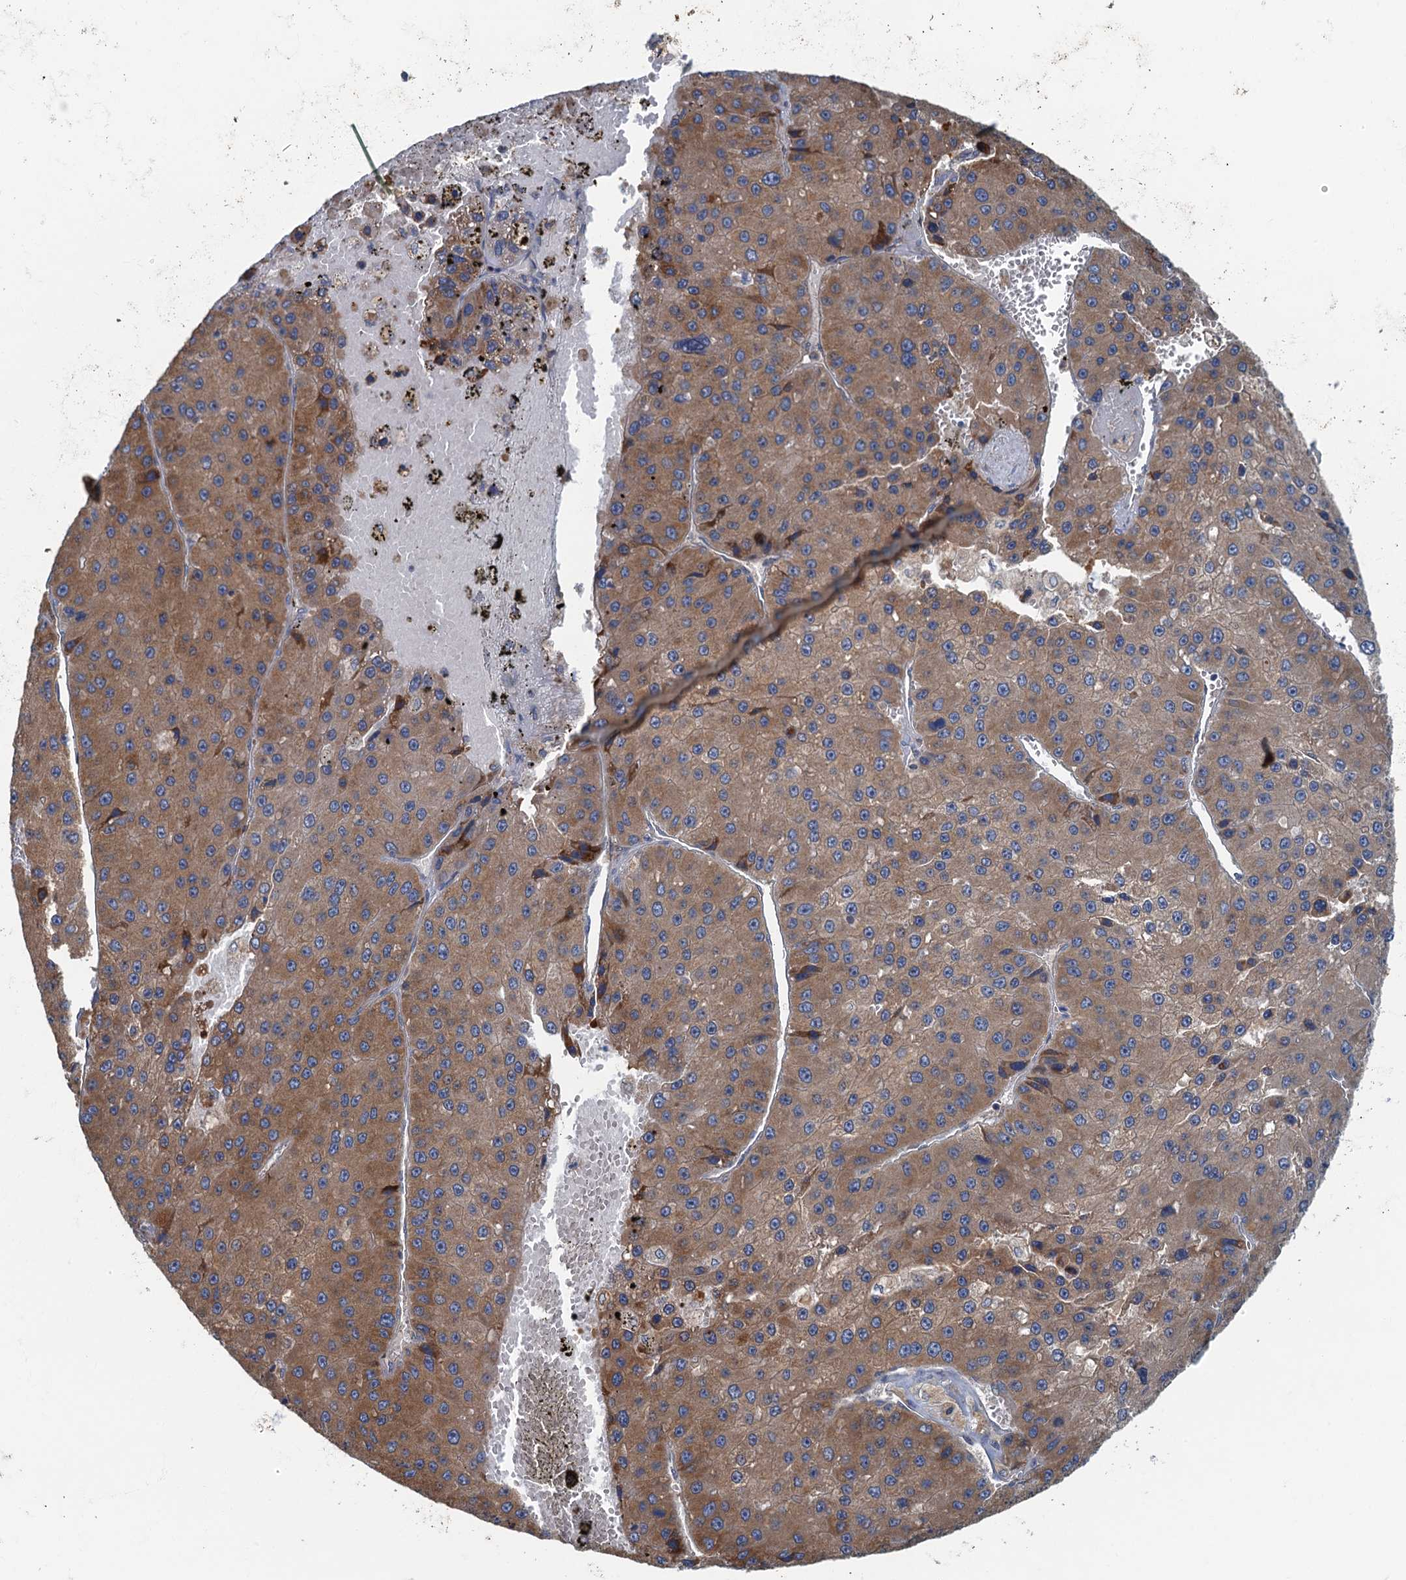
{"staining": {"intensity": "moderate", "quantity": ">75%", "location": "cytoplasmic/membranous"}, "tissue": "liver cancer", "cell_type": "Tumor cells", "image_type": "cancer", "snomed": [{"axis": "morphology", "description": "Carcinoma, Hepatocellular, NOS"}, {"axis": "topography", "description": "Liver"}], "caption": "Immunohistochemistry (IHC) image of neoplastic tissue: liver hepatocellular carcinoma stained using immunohistochemistry (IHC) shows medium levels of moderate protein expression localized specifically in the cytoplasmic/membranous of tumor cells, appearing as a cytoplasmic/membranous brown color.", "gene": "SPDYC", "patient": {"sex": "female", "age": 73}}